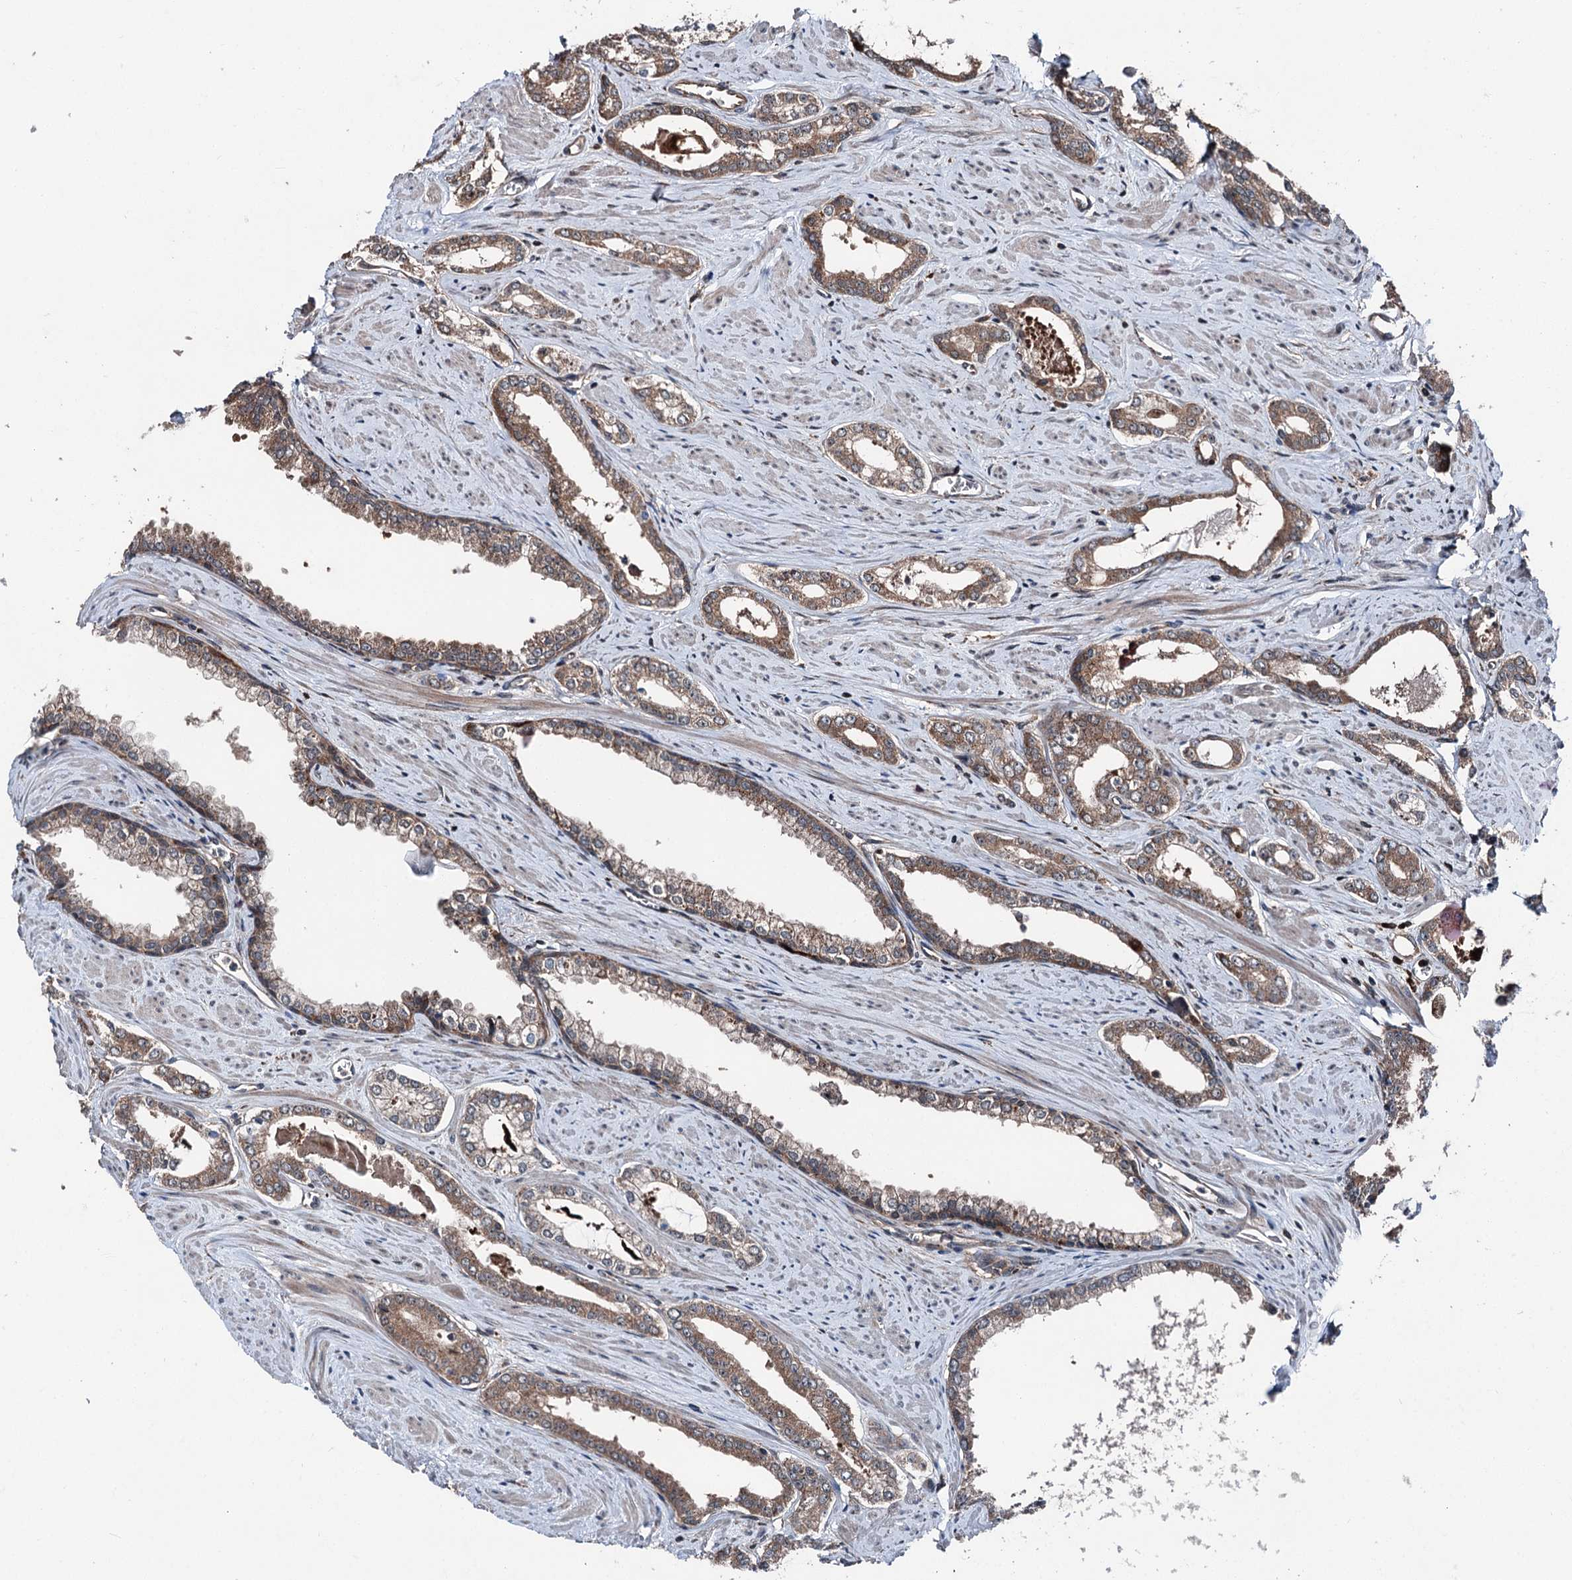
{"staining": {"intensity": "moderate", "quantity": ">75%", "location": "cytoplasmic/membranous"}, "tissue": "prostate cancer", "cell_type": "Tumor cells", "image_type": "cancer", "snomed": [{"axis": "morphology", "description": "Adenocarcinoma, Low grade"}, {"axis": "topography", "description": "Prostate and seminal vesicle, NOS"}], "caption": "Immunohistochemical staining of prostate cancer displays moderate cytoplasmic/membranous protein expression in about >75% of tumor cells. Using DAB (3,3'-diaminobenzidine) (brown) and hematoxylin (blue) stains, captured at high magnification using brightfield microscopy.", "gene": "PSMD13", "patient": {"sex": "male", "age": 60}}